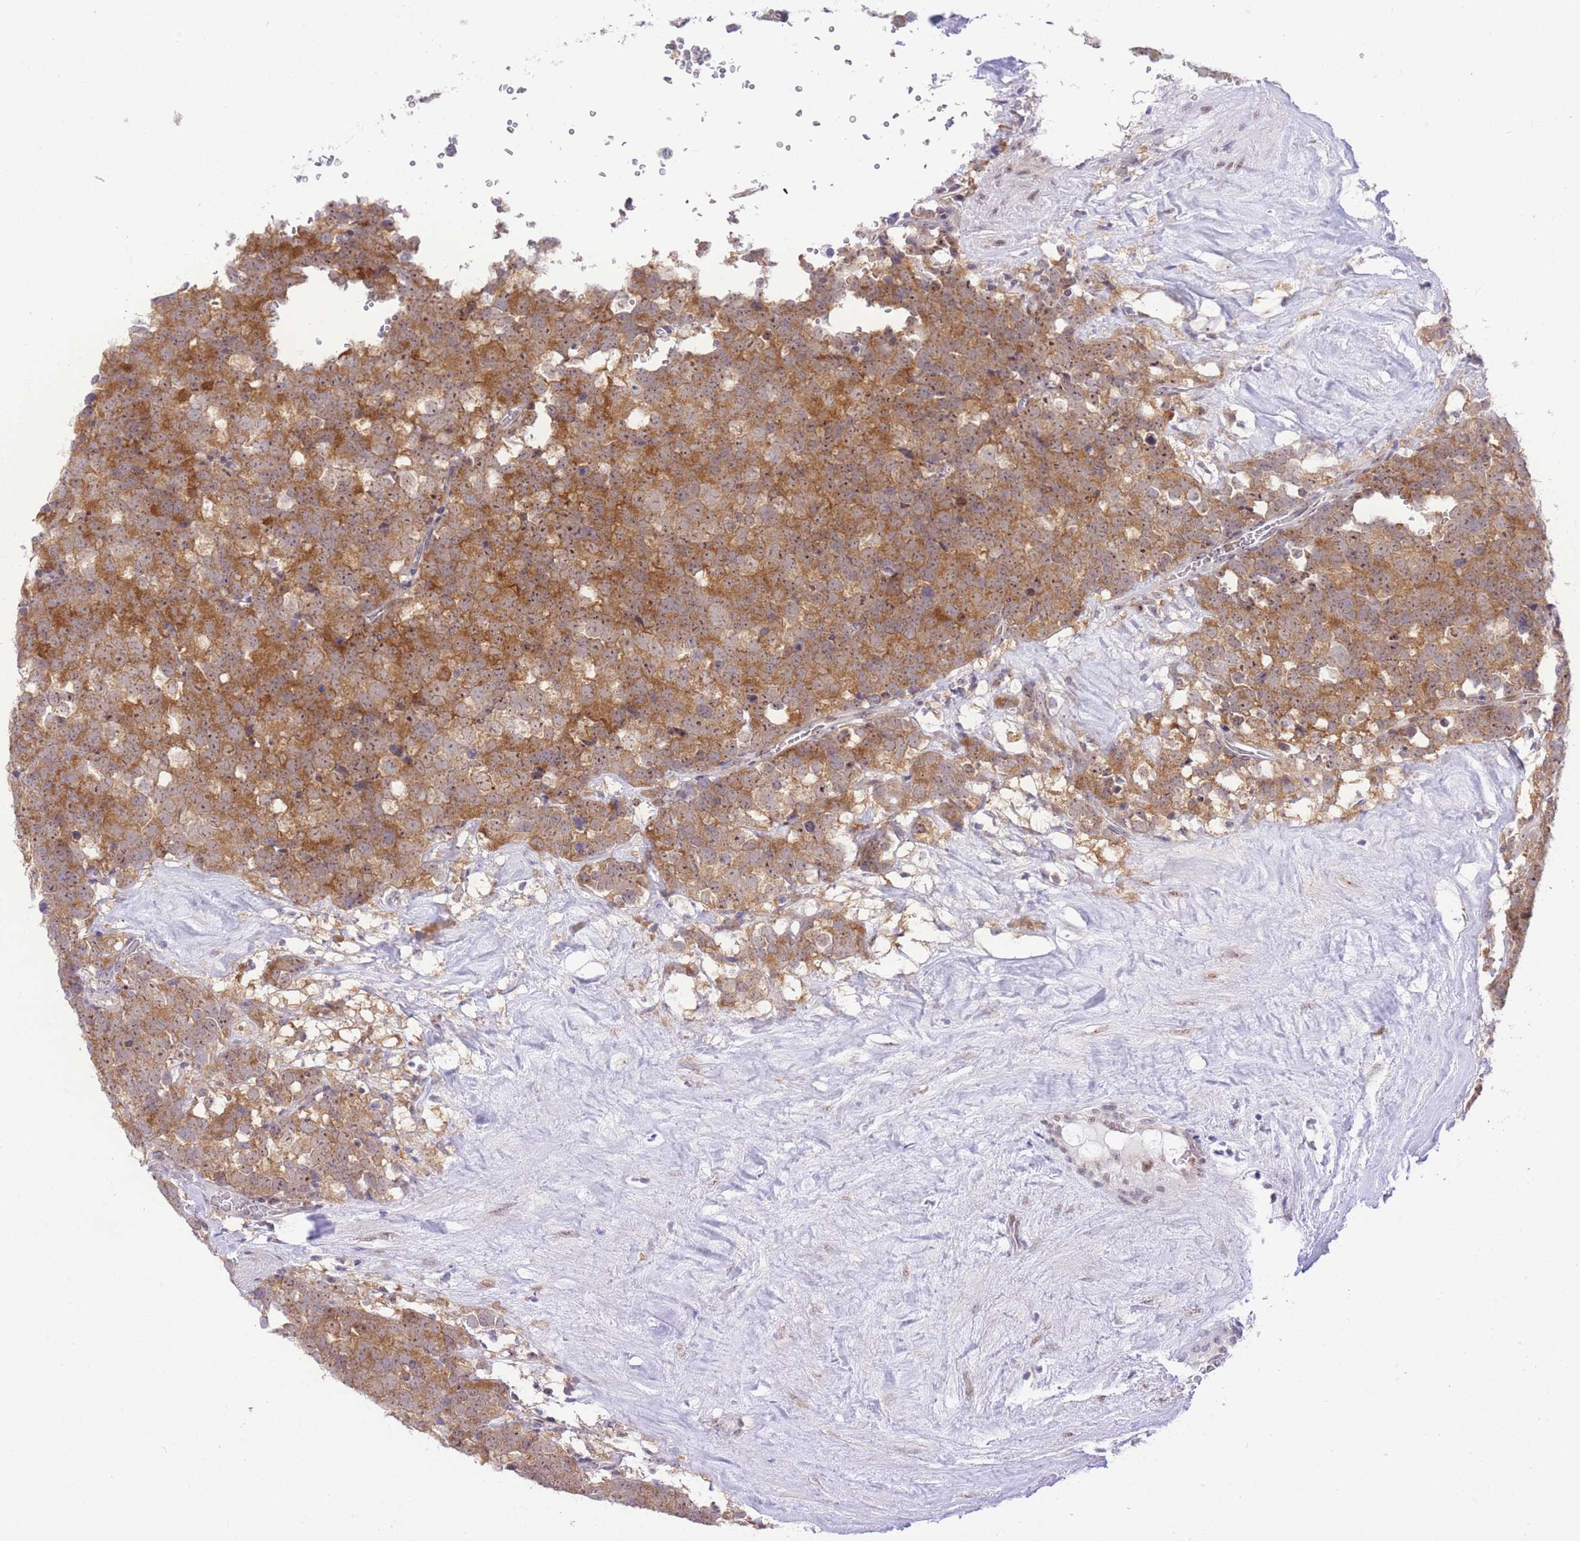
{"staining": {"intensity": "moderate", "quantity": ">75%", "location": "cytoplasmic/membranous"}, "tissue": "testis cancer", "cell_type": "Tumor cells", "image_type": "cancer", "snomed": [{"axis": "morphology", "description": "Seminoma, NOS"}, {"axis": "topography", "description": "Testis"}], "caption": "Approximately >75% of tumor cells in human testis cancer reveal moderate cytoplasmic/membranous protein staining as visualized by brown immunohistochemical staining.", "gene": "STK39", "patient": {"sex": "male", "age": 71}}